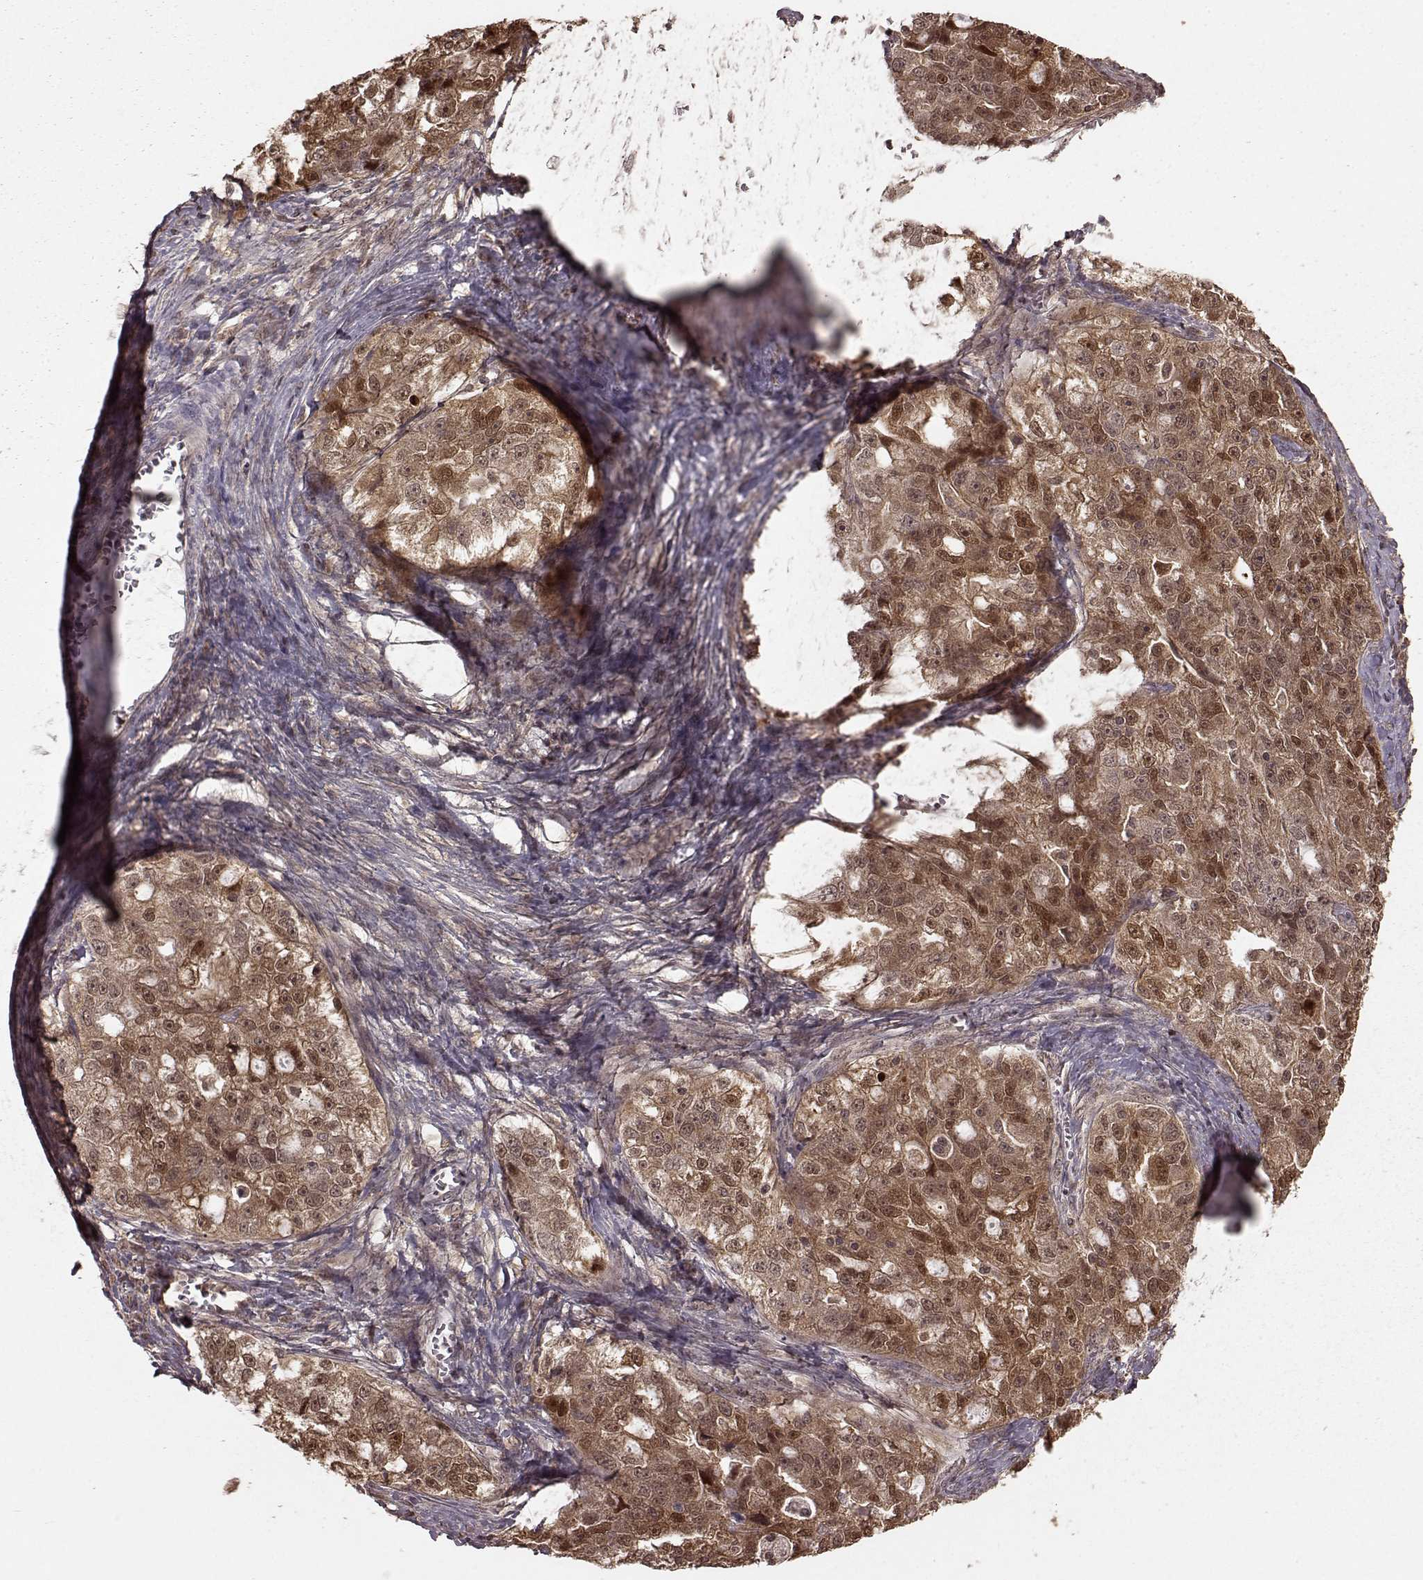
{"staining": {"intensity": "moderate", "quantity": ">75%", "location": "cytoplasmic/membranous,nuclear"}, "tissue": "ovarian cancer", "cell_type": "Tumor cells", "image_type": "cancer", "snomed": [{"axis": "morphology", "description": "Cystadenocarcinoma, serous, NOS"}, {"axis": "topography", "description": "Ovary"}], "caption": "The immunohistochemical stain highlights moderate cytoplasmic/membranous and nuclear positivity in tumor cells of ovarian serous cystadenocarcinoma tissue.", "gene": "GSS", "patient": {"sex": "female", "age": 51}}